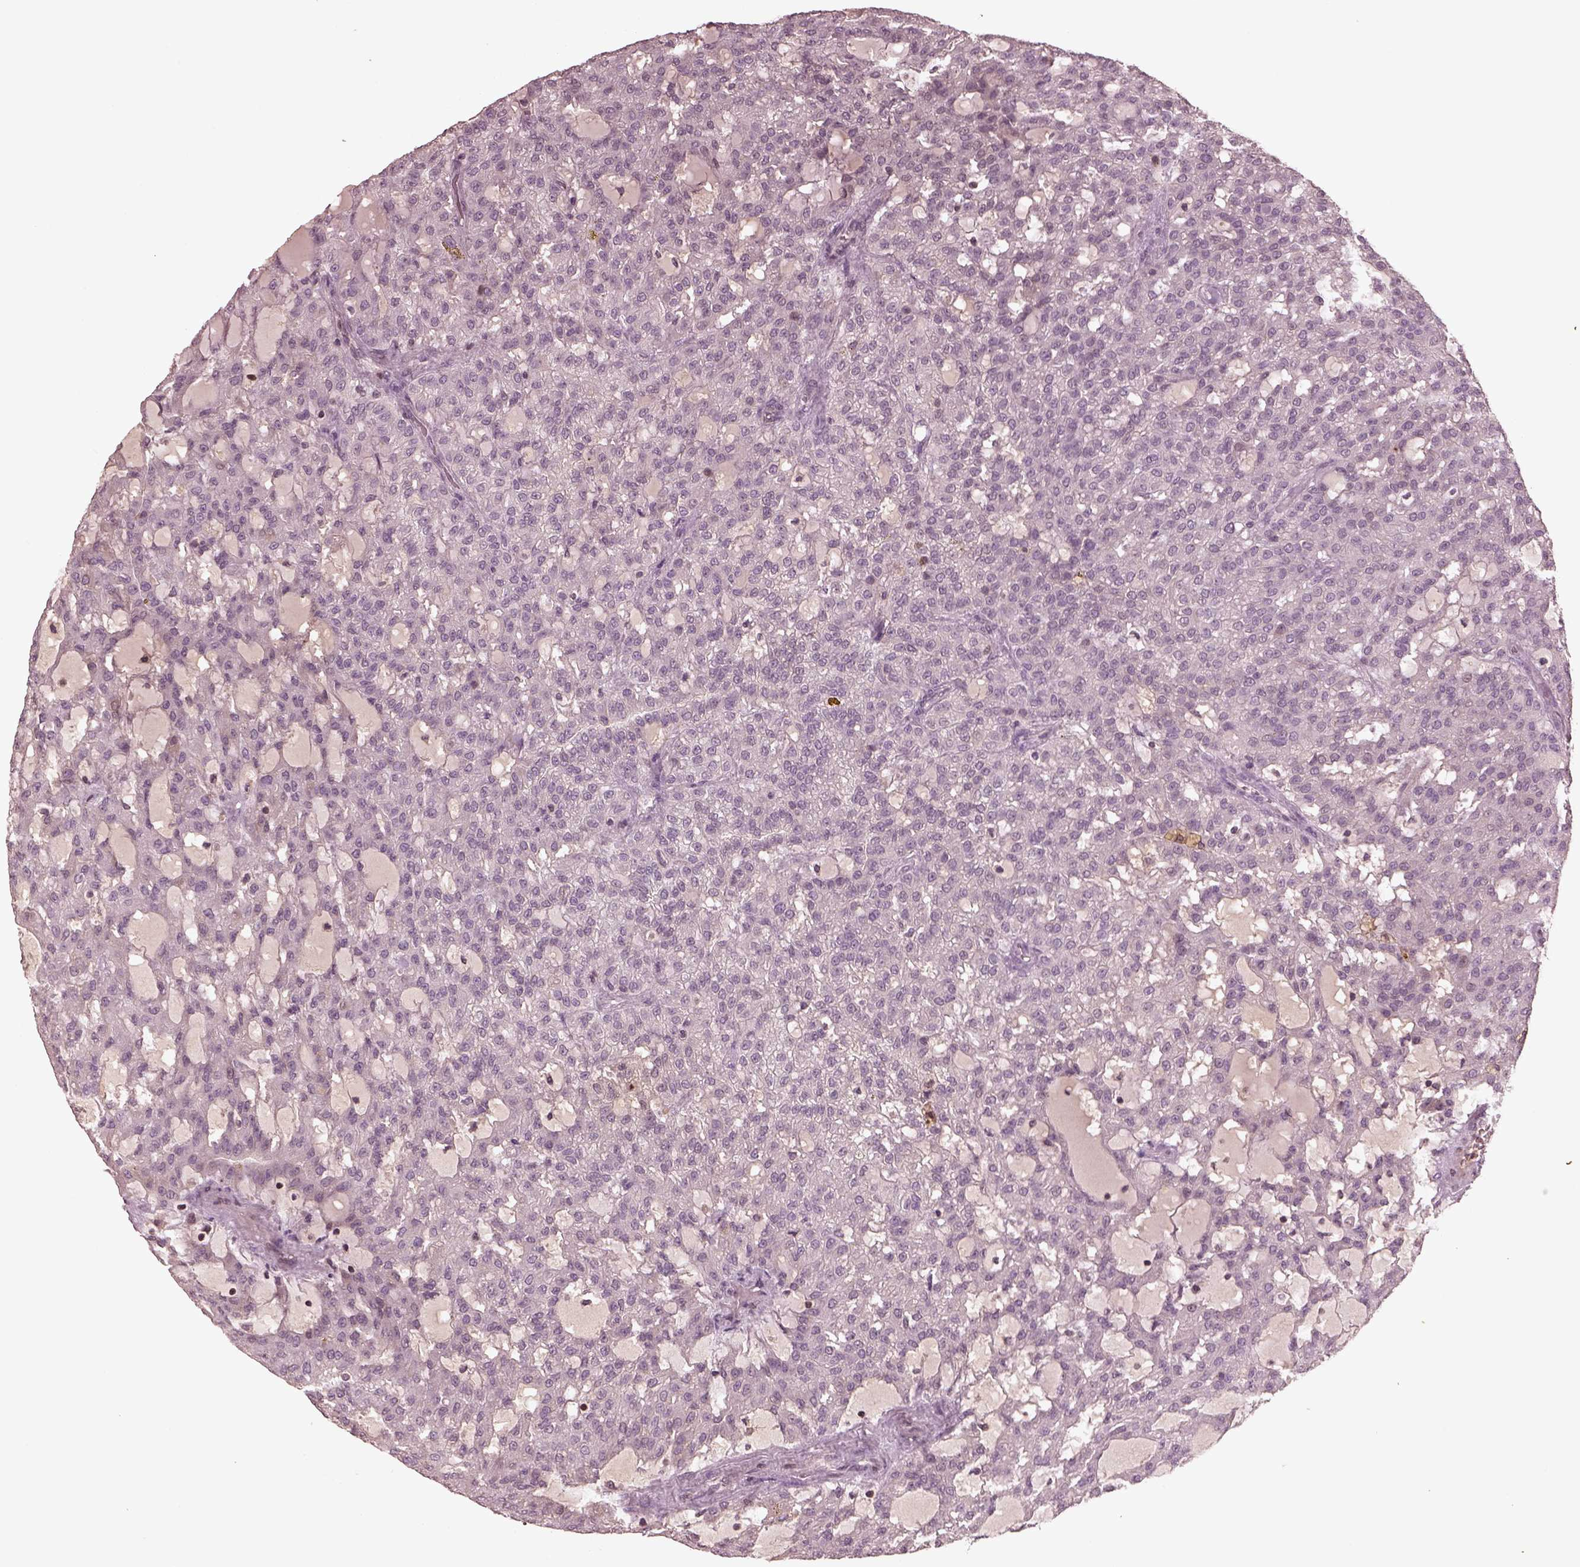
{"staining": {"intensity": "negative", "quantity": "none", "location": "none"}, "tissue": "renal cancer", "cell_type": "Tumor cells", "image_type": "cancer", "snomed": [{"axis": "morphology", "description": "Adenocarcinoma, NOS"}, {"axis": "topography", "description": "Kidney"}], "caption": "Tumor cells show no significant protein staining in renal cancer (adenocarcinoma).", "gene": "PTX4", "patient": {"sex": "male", "age": 63}}